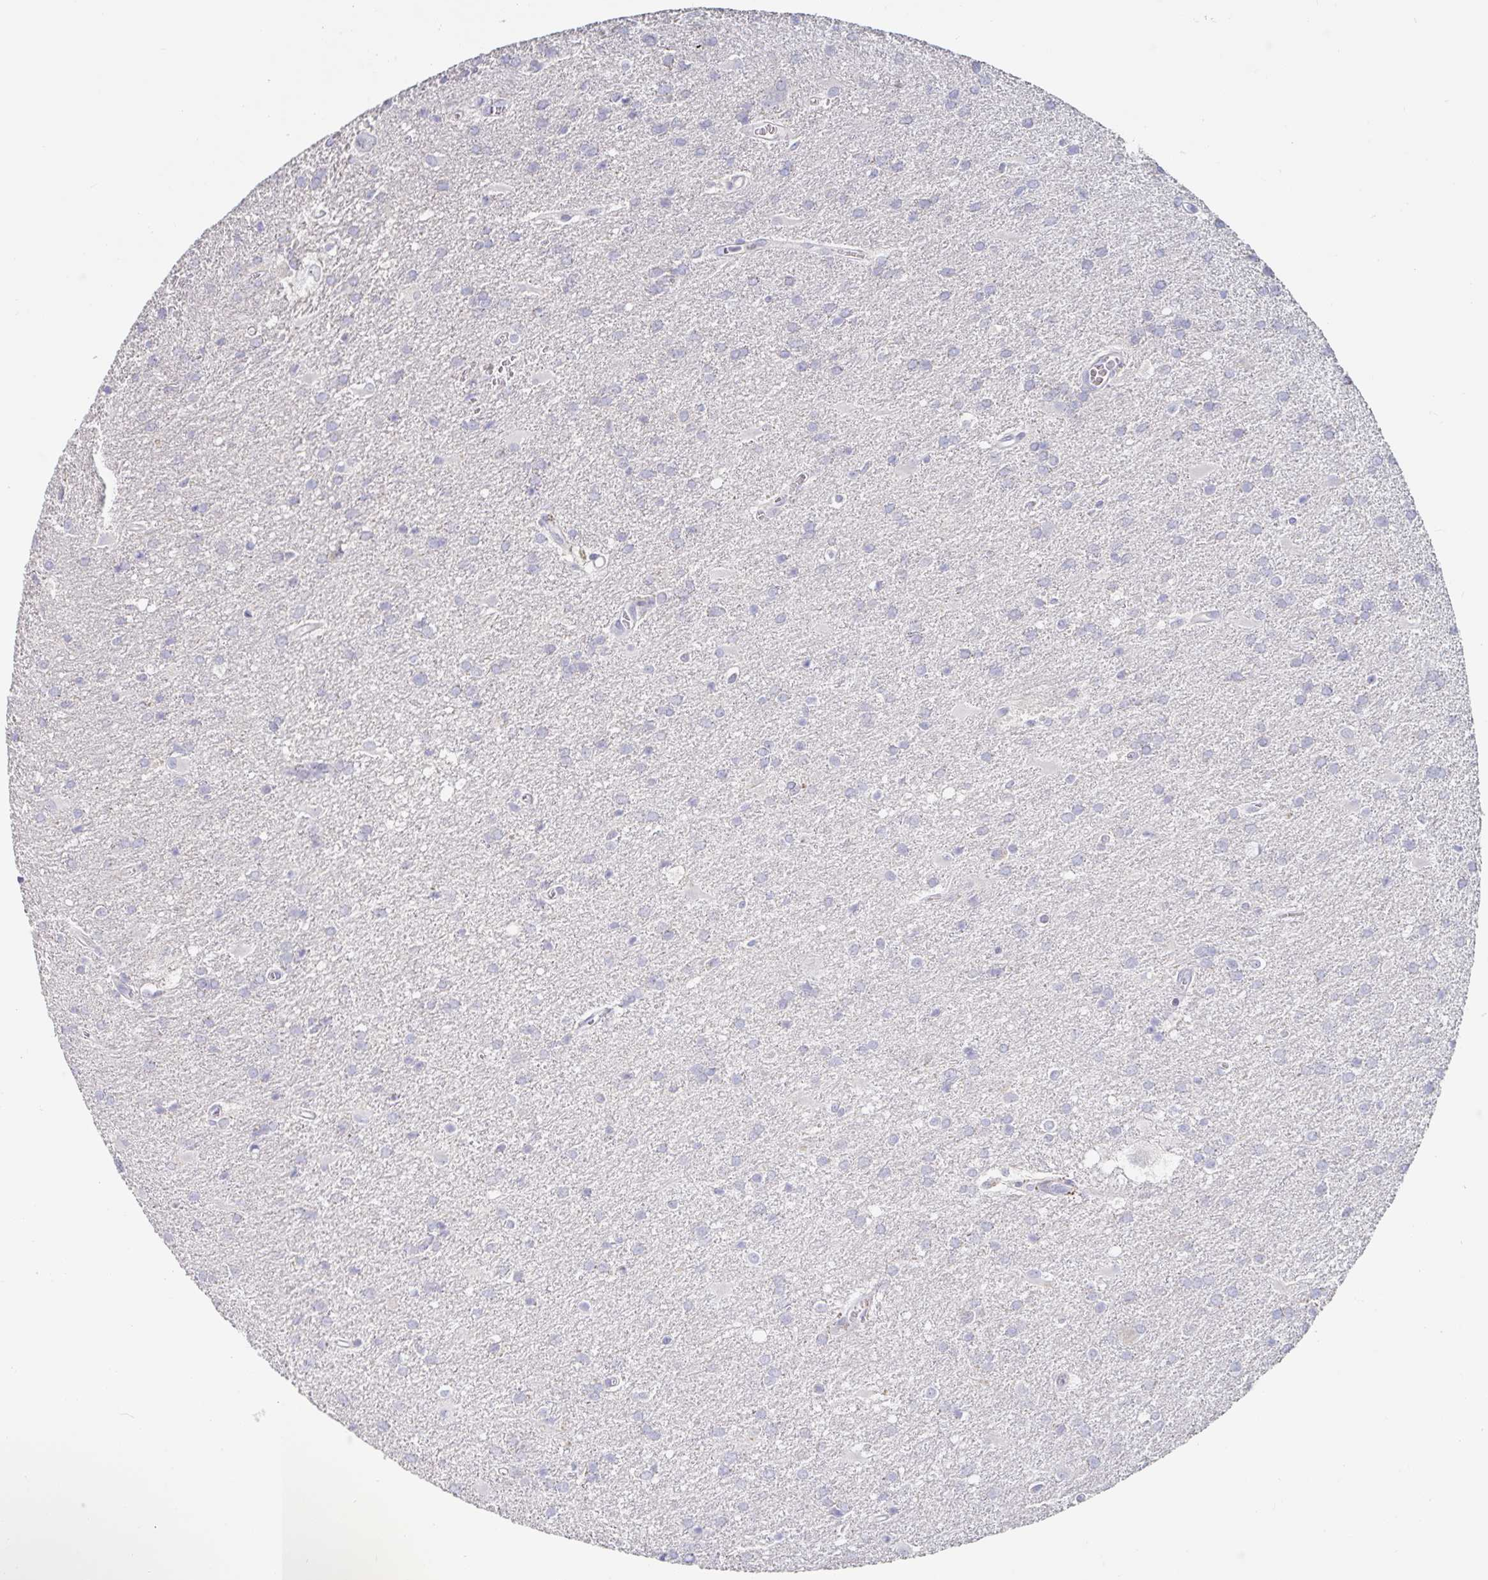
{"staining": {"intensity": "negative", "quantity": "none", "location": "none"}, "tissue": "glioma", "cell_type": "Tumor cells", "image_type": "cancer", "snomed": [{"axis": "morphology", "description": "Glioma, malignant, Low grade"}, {"axis": "topography", "description": "Brain"}], "caption": "High magnification brightfield microscopy of malignant glioma (low-grade) stained with DAB (brown) and counterstained with hematoxylin (blue): tumor cells show no significant staining.", "gene": "SPPL3", "patient": {"sex": "male", "age": 66}}